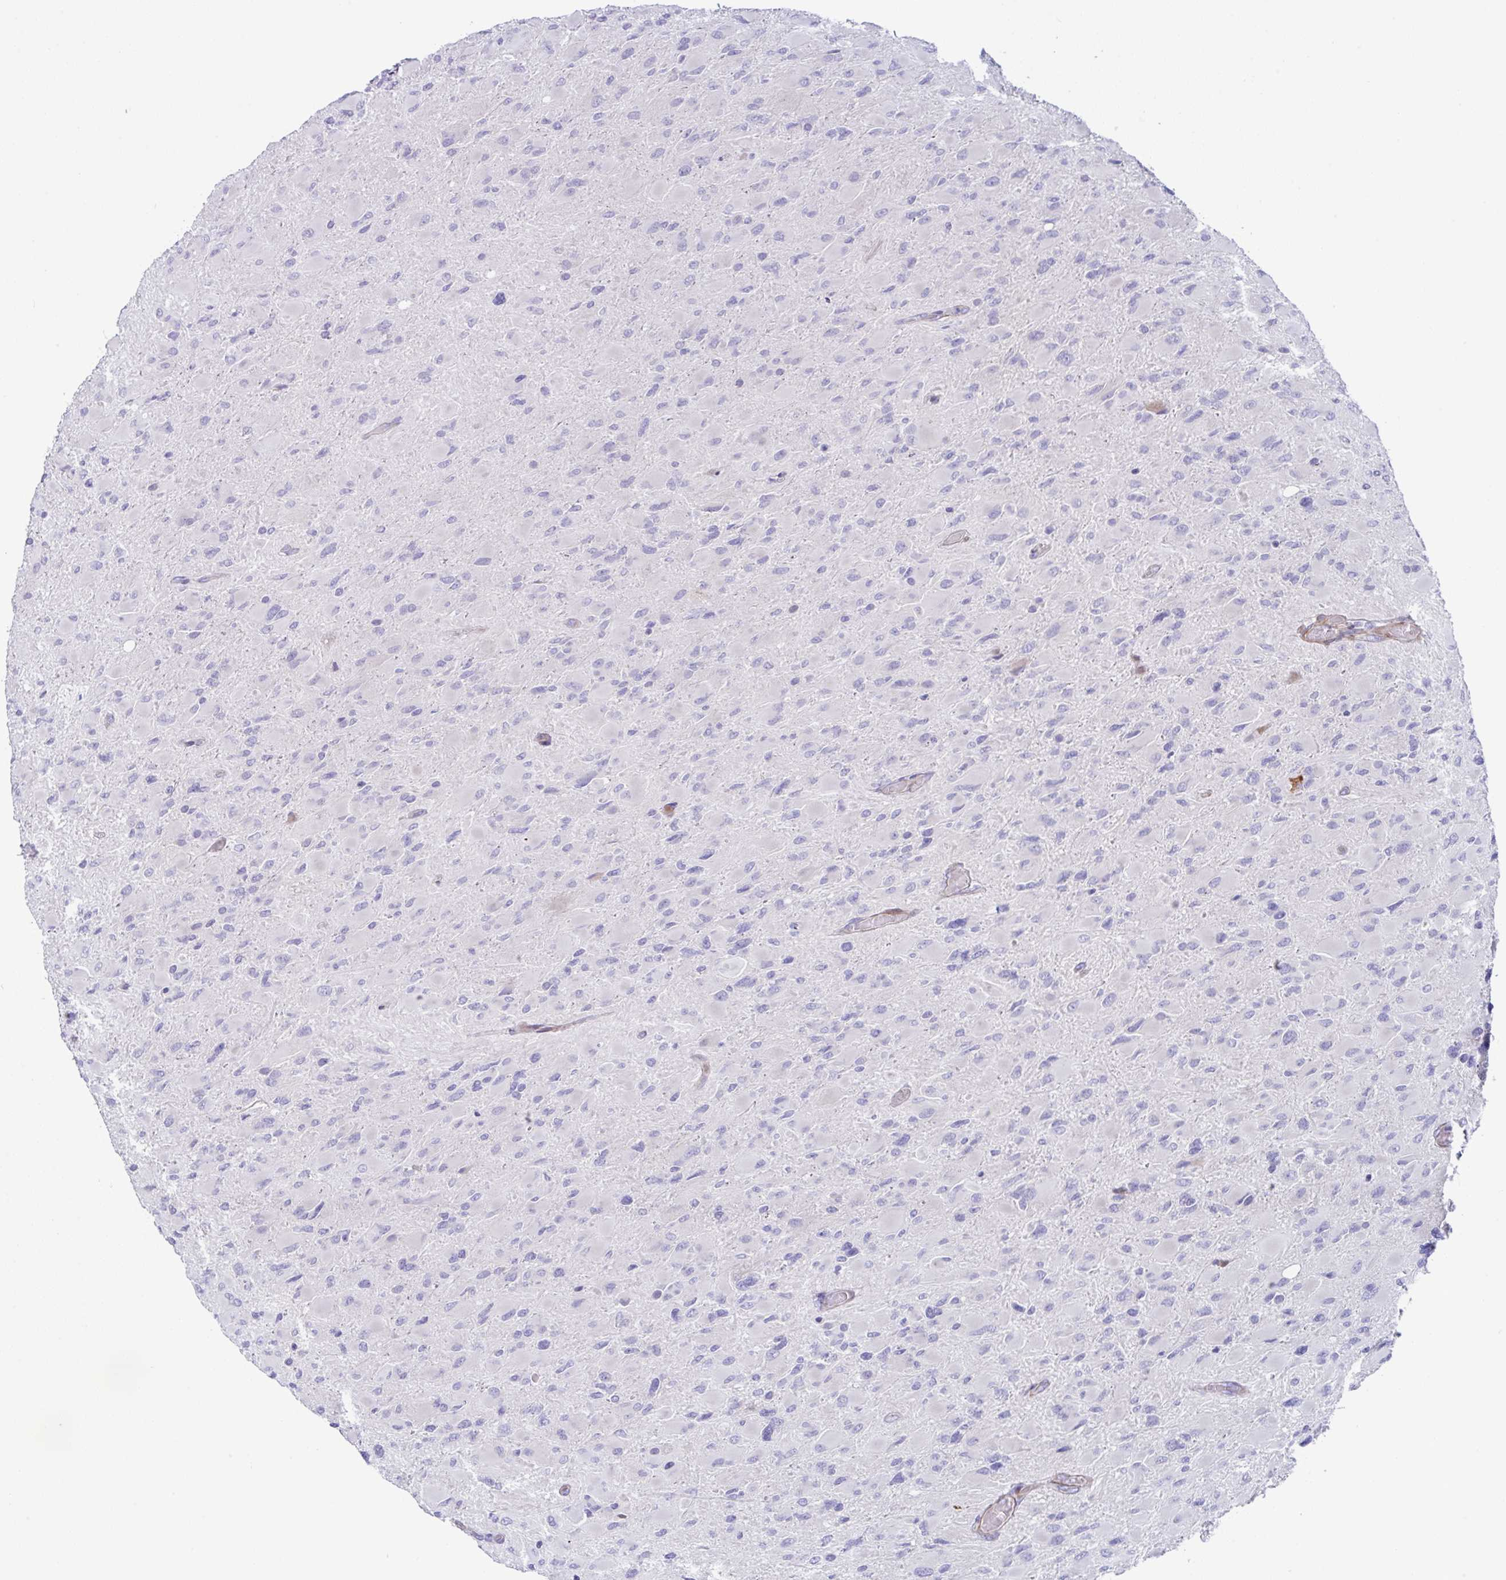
{"staining": {"intensity": "negative", "quantity": "none", "location": "none"}, "tissue": "glioma", "cell_type": "Tumor cells", "image_type": "cancer", "snomed": [{"axis": "morphology", "description": "Glioma, malignant, High grade"}, {"axis": "topography", "description": "Cerebral cortex"}], "caption": "Immunohistochemistry (IHC) of malignant glioma (high-grade) exhibits no positivity in tumor cells.", "gene": "ZNF713", "patient": {"sex": "female", "age": 36}}